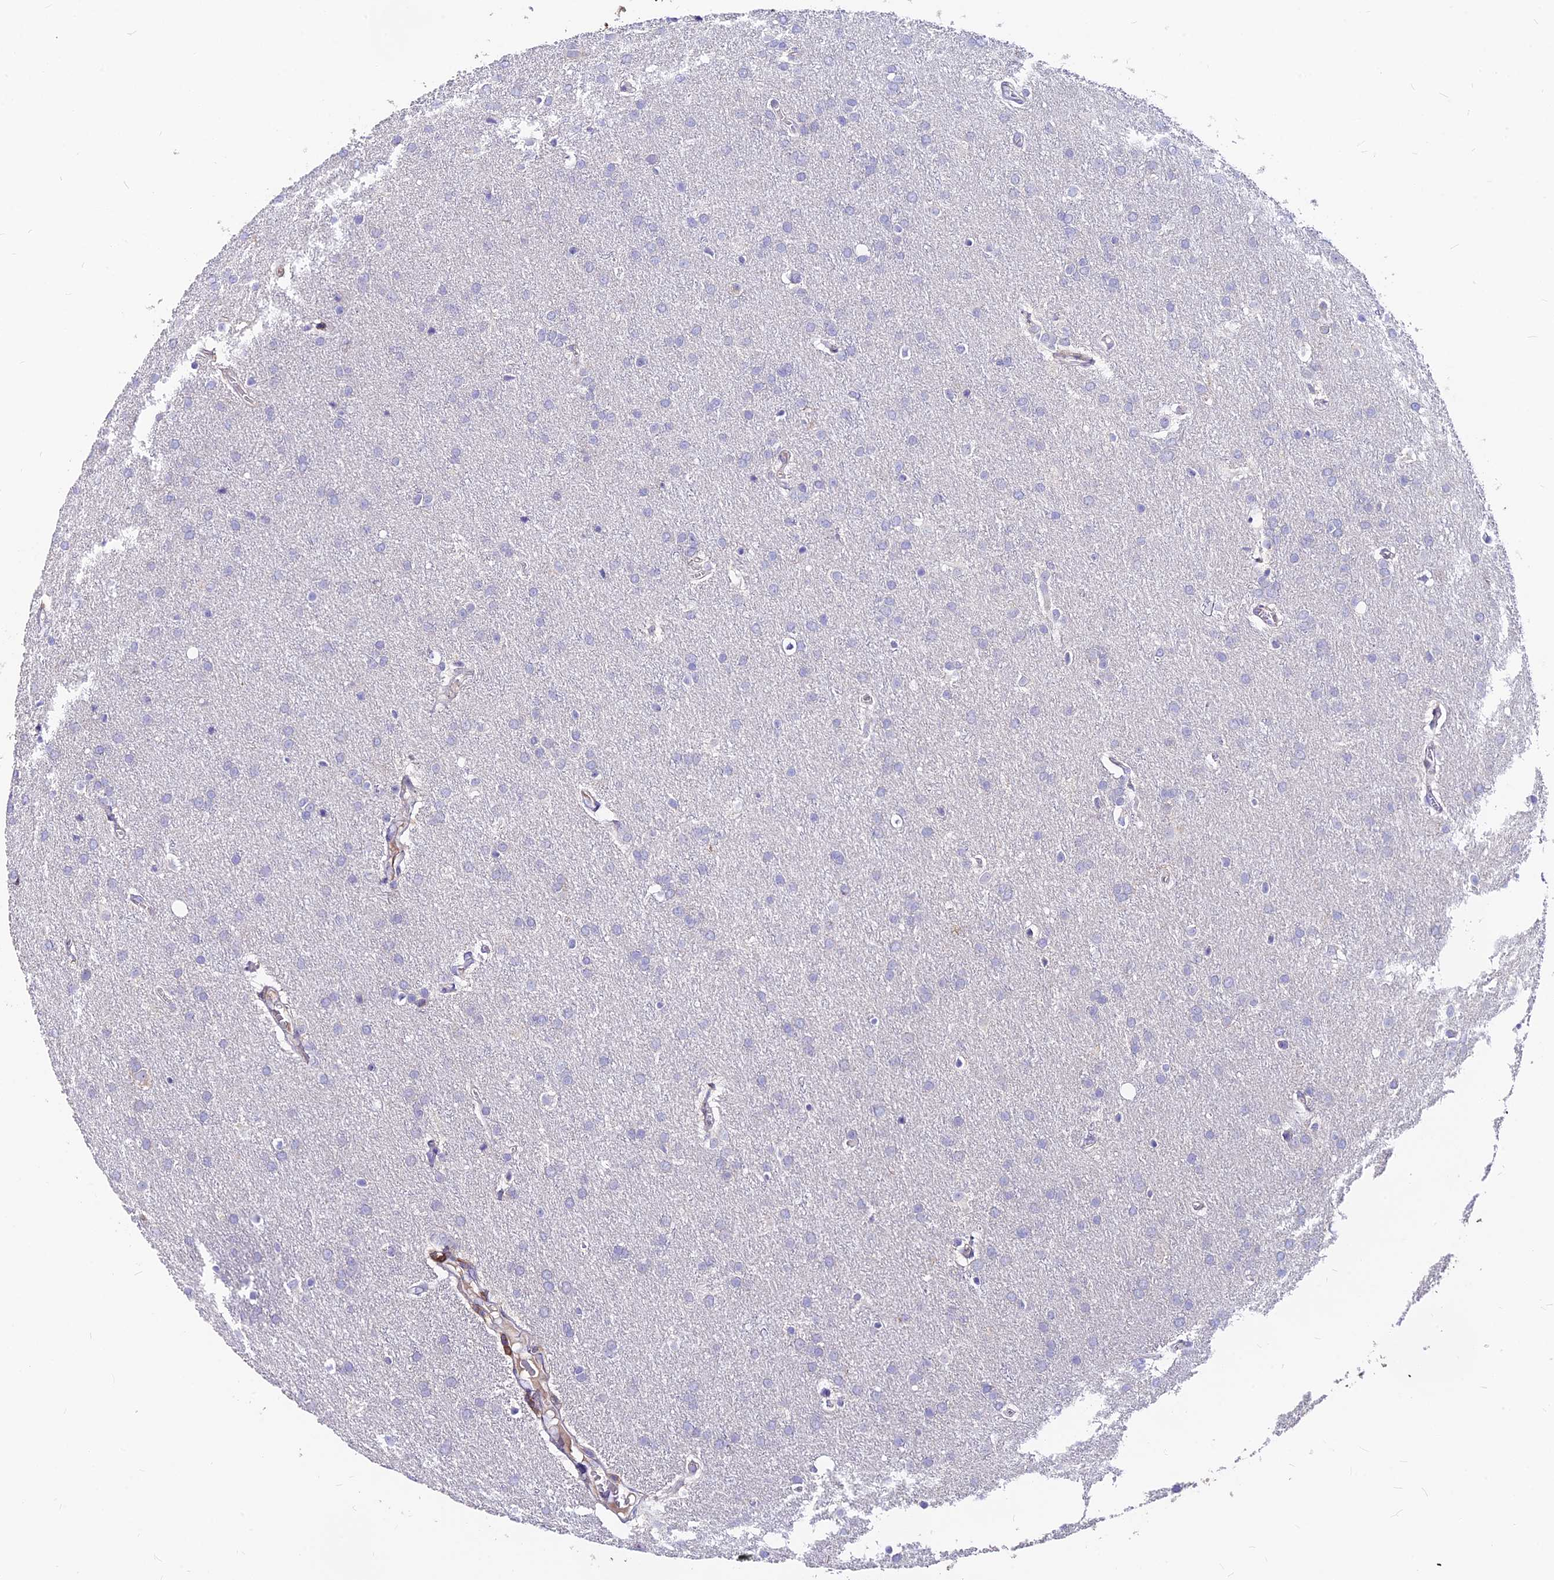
{"staining": {"intensity": "negative", "quantity": "none", "location": "none"}, "tissue": "glioma", "cell_type": "Tumor cells", "image_type": "cancer", "snomed": [{"axis": "morphology", "description": "Glioma, malignant, Low grade"}, {"axis": "topography", "description": "Brain"}], "caption": "This is a micrograph of IHC staining of glioma, which shows no staining in tumor cells.", "gene": "DENND2D", "patient": {"sex": "female", "age": 32}}